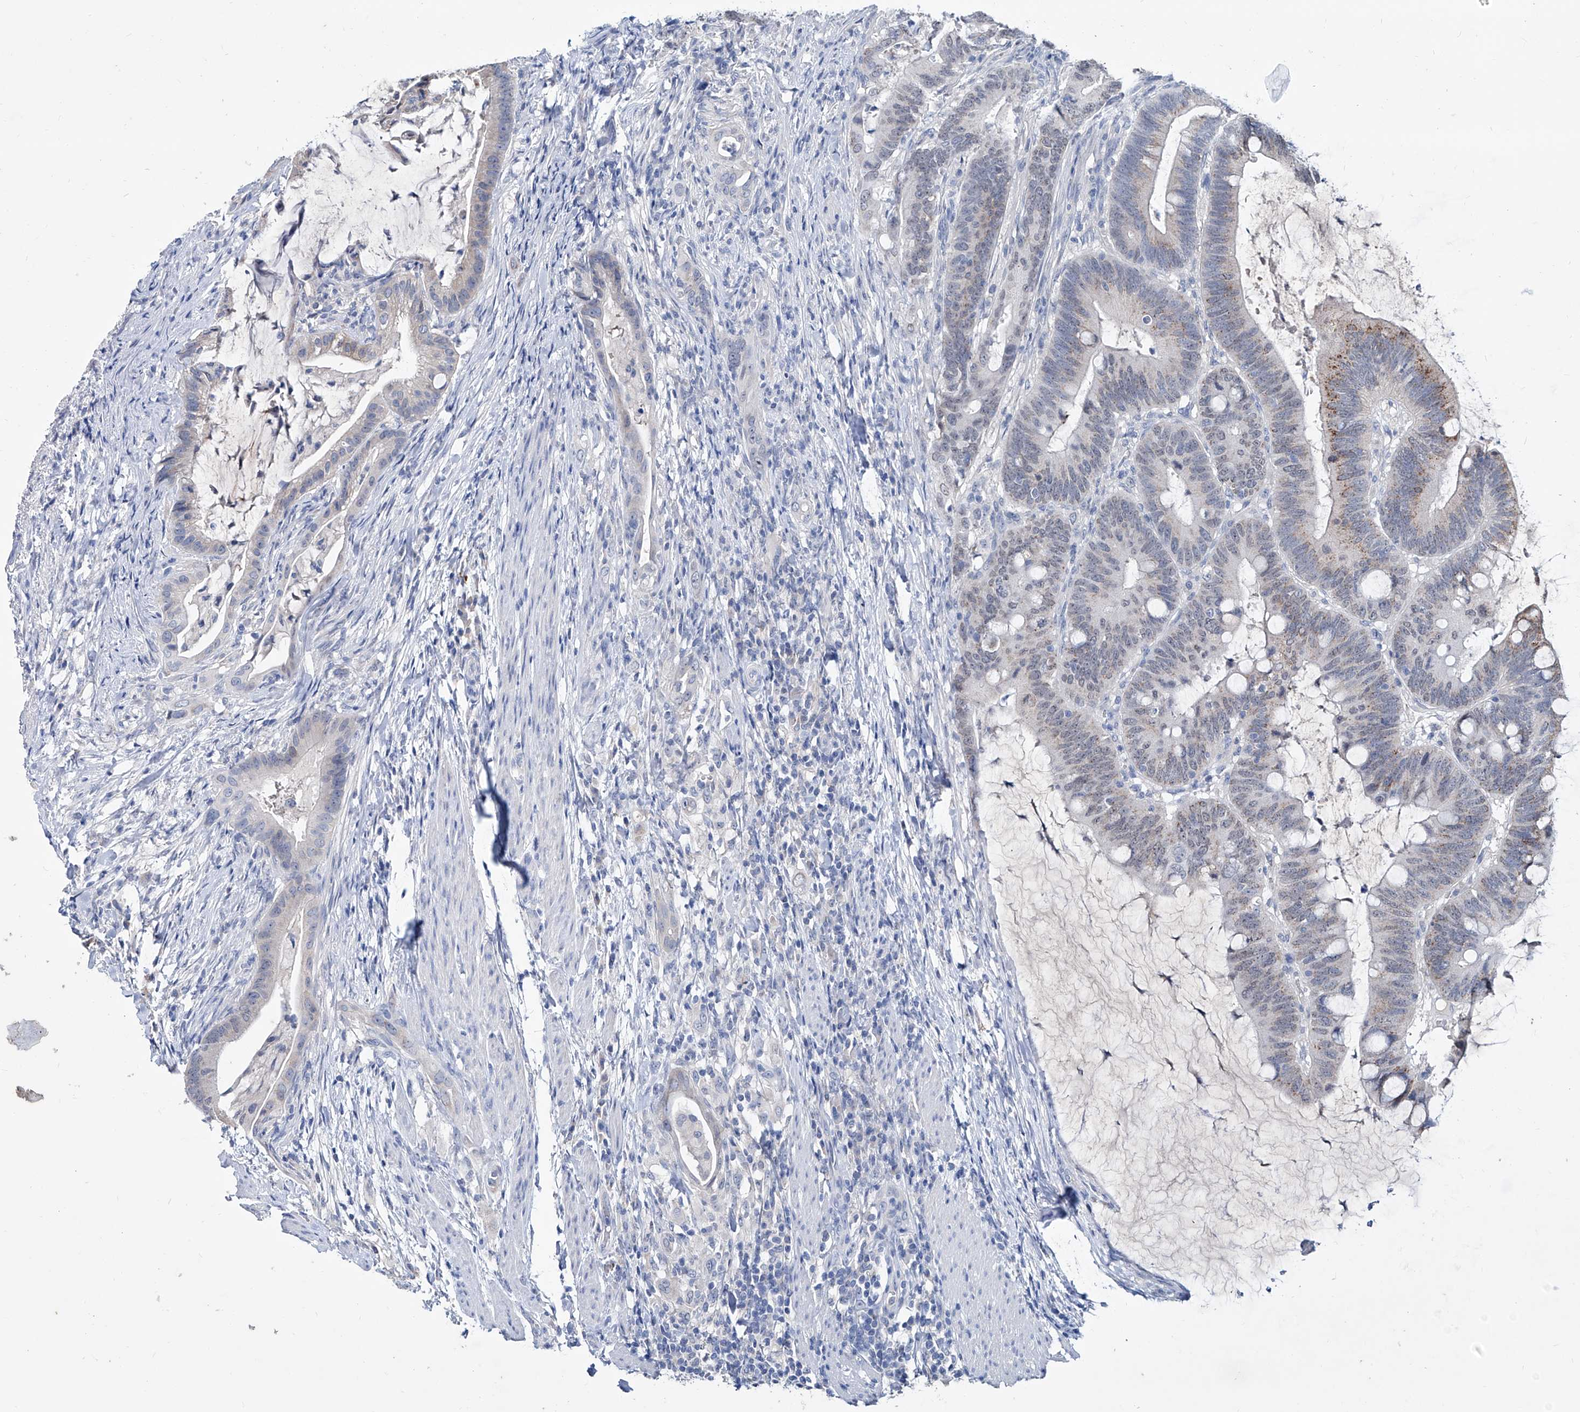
{"staining": {"intensity": "moderate", "quantity": "<25%", "location": "cytoplasmic/membranous"}, "tissue": "colorectal cancer", "cell_type": "Tumor cells", "image_type": "cancer", "snomed": [{"axis": "morphology", "description": "Adenocarcinoma, NOS"}, {"axis": "topography", "description": "Colon"}], "caption": "An immunohistochemistry micrograph of tumor tissue is shown. Protein staining in brown labels moderate cytoplasmic/membranous positivity in colorectal cancer within tumor cells.", "gene": "KLHL17", "patient": {"sex": "female", "age": 66}}